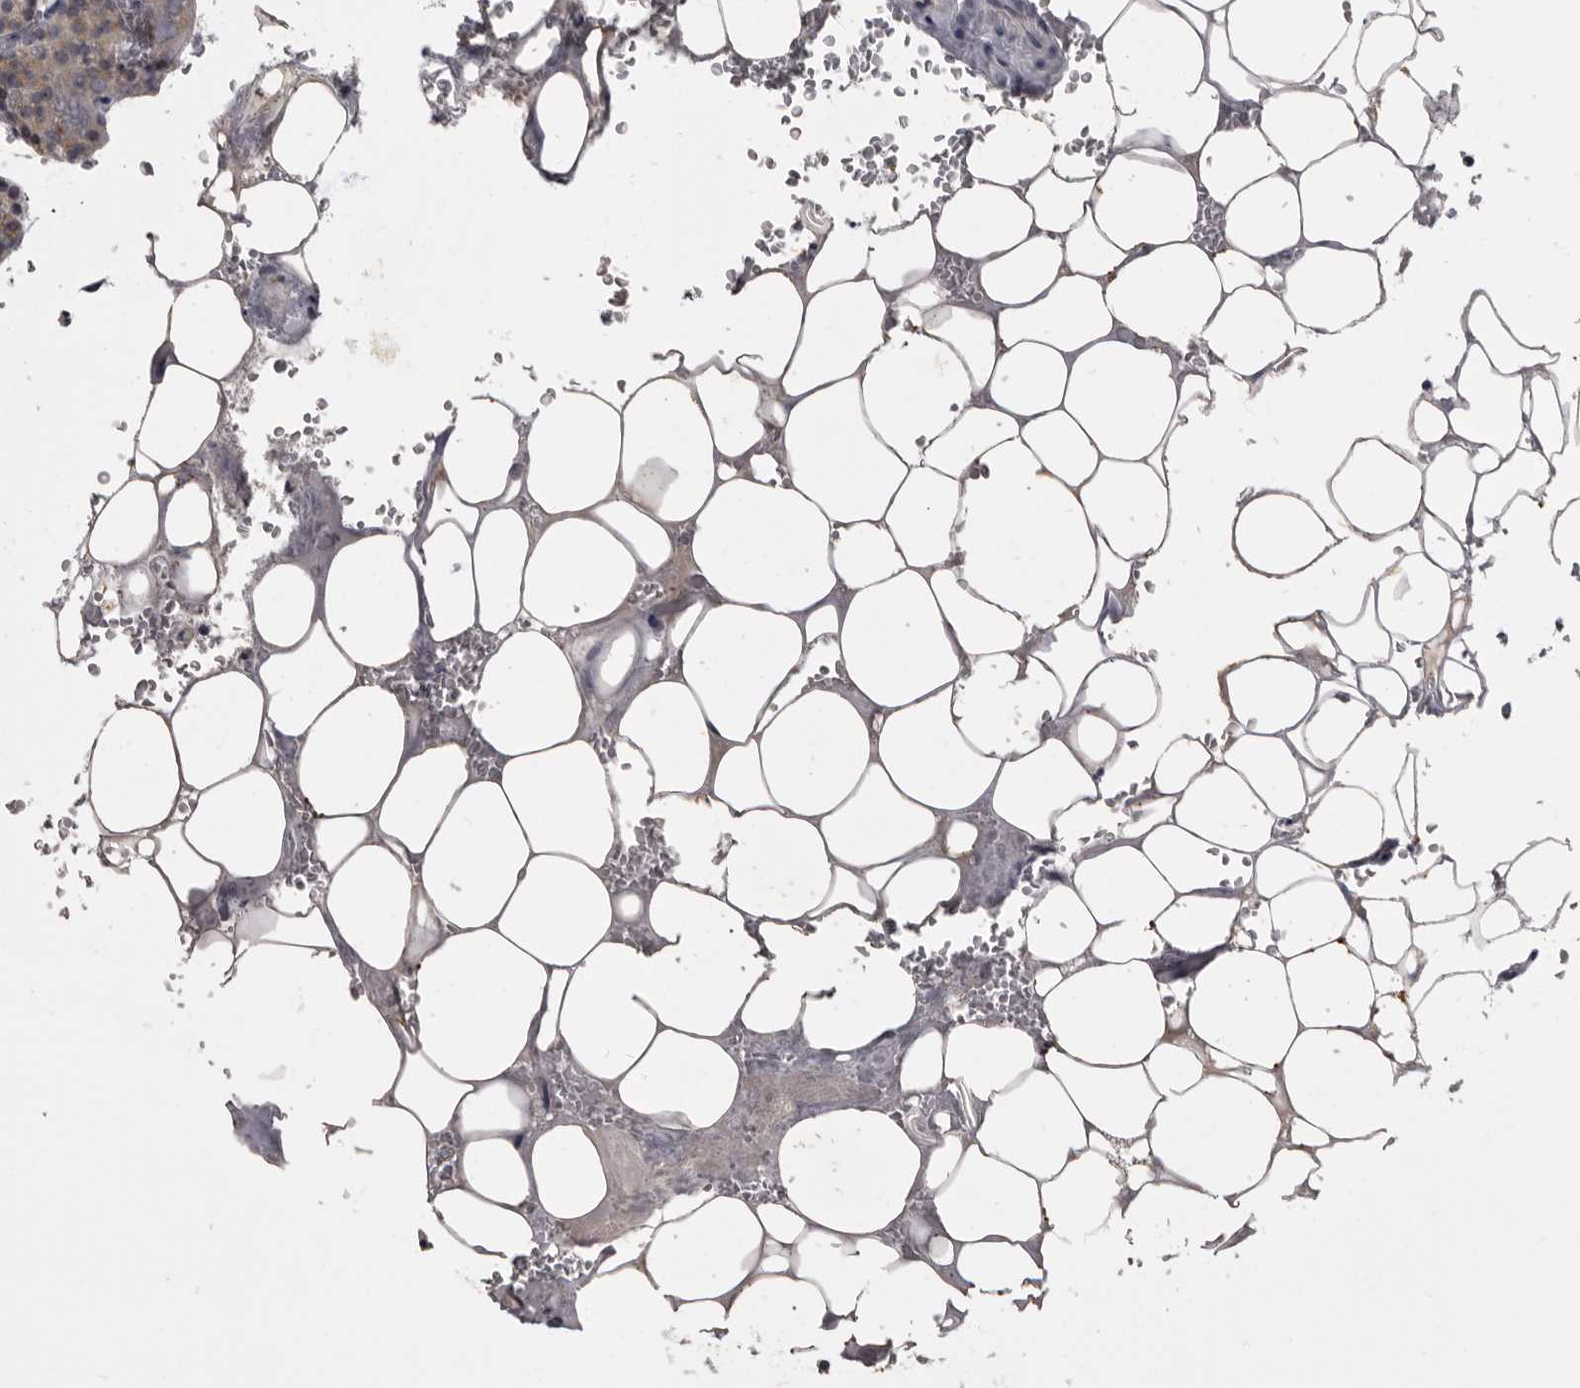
{"staining": {"intensity": "negative", "quantity": "none", "location": "none"}, "tissue": "parathyroid gland", "cell_type": "Glandular cells", "image_type": "normal", "snomed": [{"axis": "morphology", "description": "Normal tissue, NOS"}, {"axis": "topography", "description": "Parathyroid gland"}], "caption": "DAB immunohistochemical staining of normal human parathyroid gland exhibits no significant positivity in glandular cells. The staining was performed using DAB to visualize the protein expression in brown, while the nuclei were stained in blue with hematoxylin (Magnification: 20x).", "gene": "MRTO4", "patient": {"sex": "female", "age": 78}}